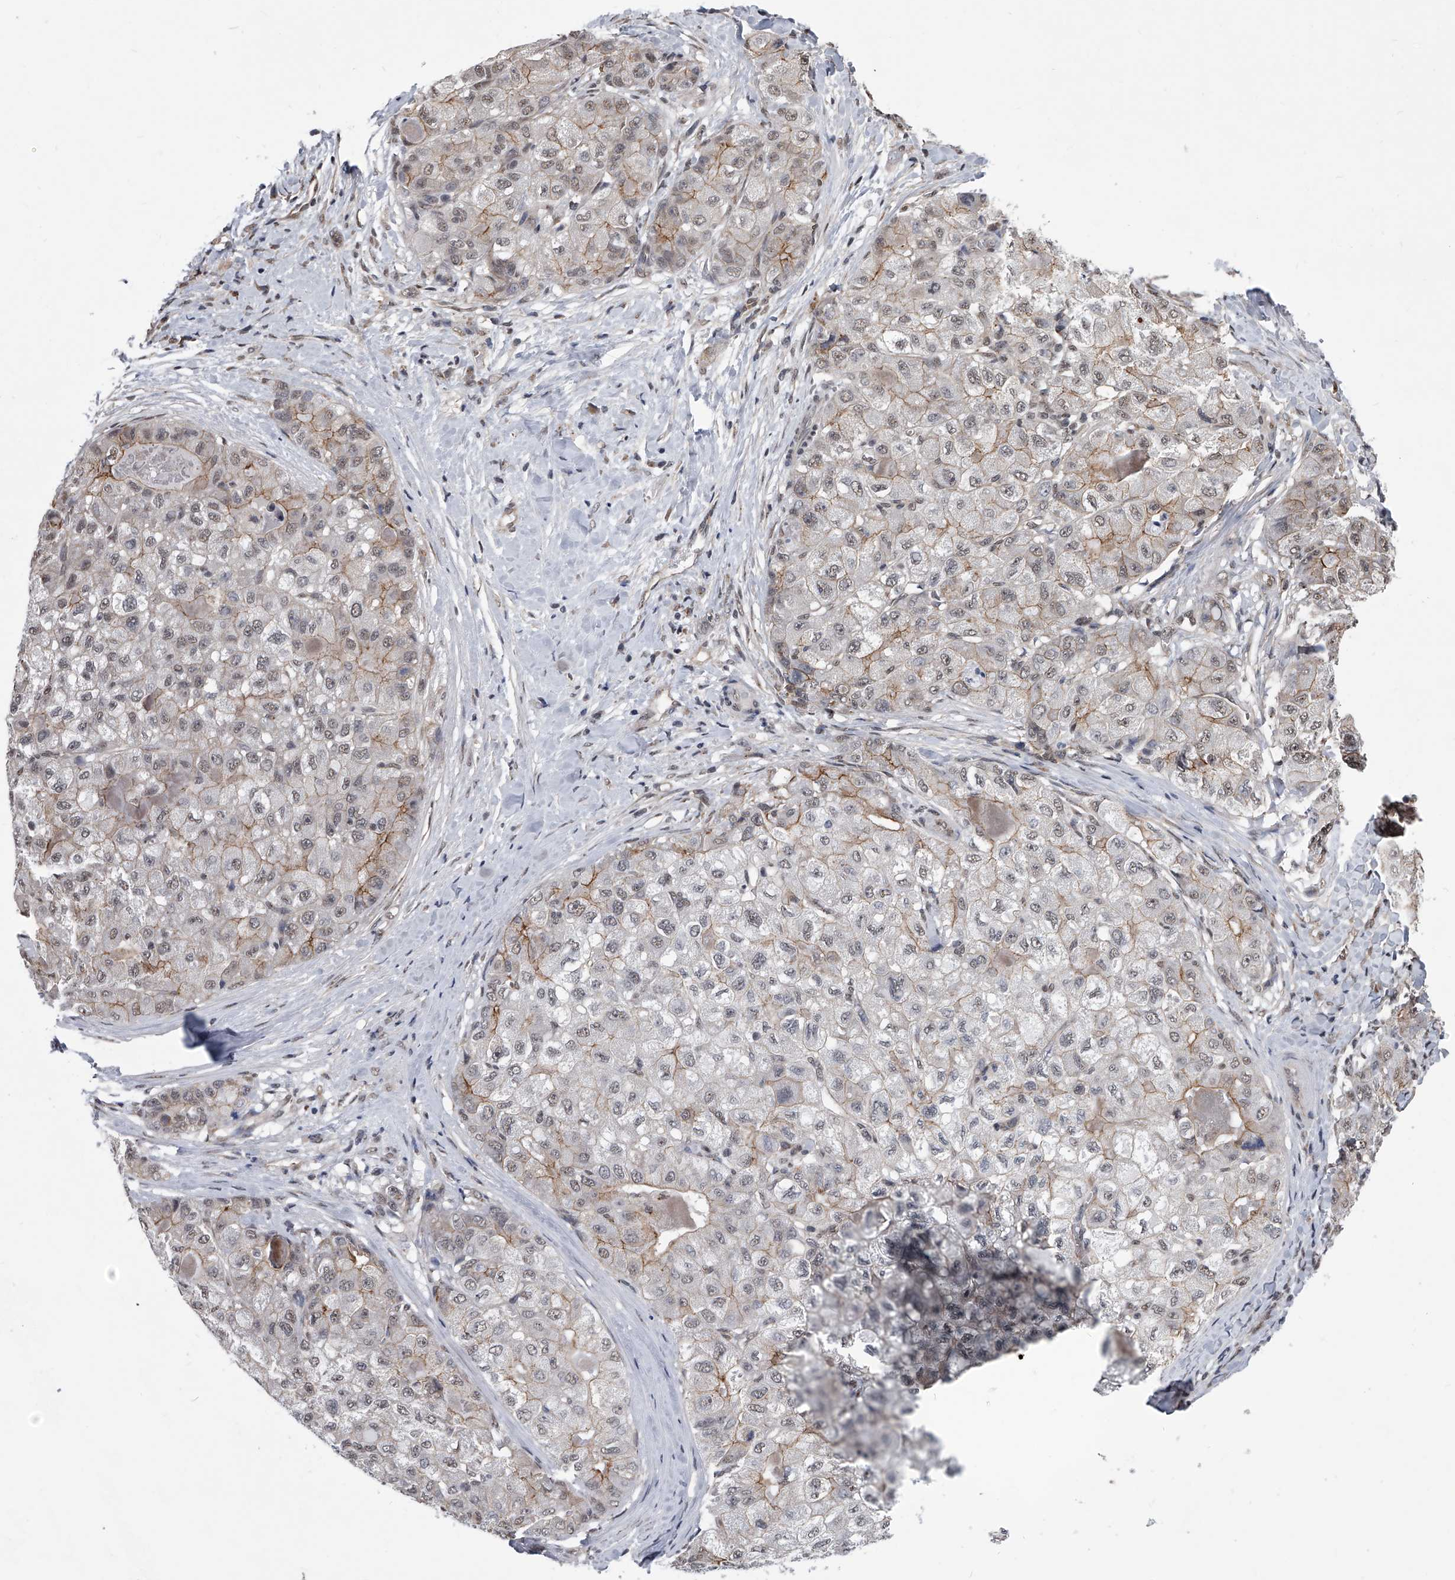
{"staining": {"intensity": "weak", "quantity": "25%-75%", "location": "cytoplasmic/membranous"}, "tissue": "liver cancer", "cell_type": "Tumor cells", "image_type": "cancer", "snomed": [{"axis": "morphology", "description": "Carcinoma, Hepatocellular, NOS"}, {"axis": "topography", "description": "Liver"}], "caption": "A brown stain highlights weak cytoplasmic/membranous positivity of a protein in liver hepatocellular carcinoma tumor cells. Immunohistochemistry (ihc) stains the protein of interest in brown and the nuclei are stained blue.", "gene": "ZNF76", "patient": {"sex": "male", "age": 80}}